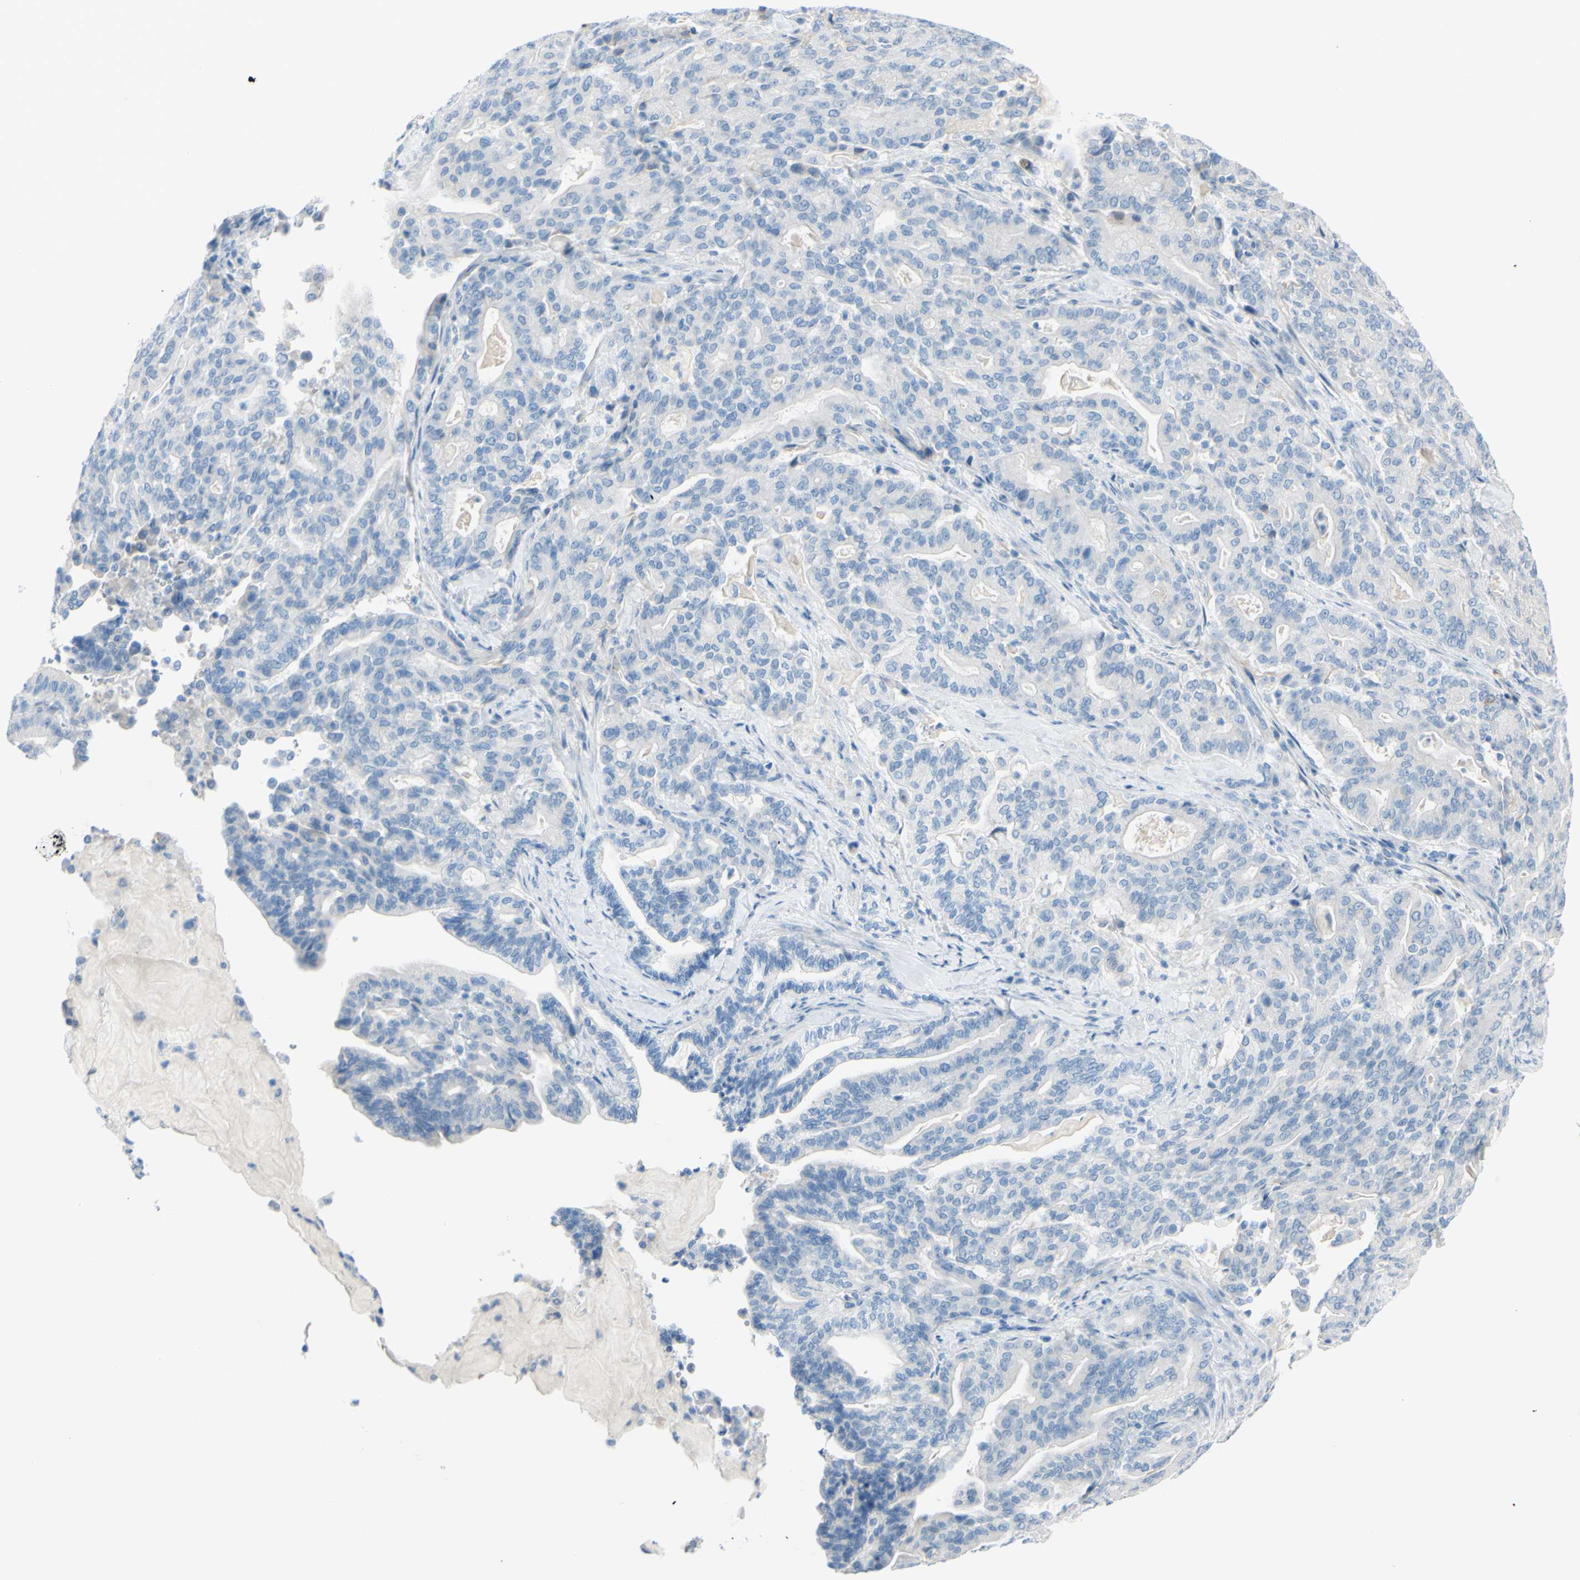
{"staining": {"intensity": "negative", "quantity": "none", "location": "none"}, "tissue": "pancreatic cancer", "cell_type": "Tumor cells", "image_type": "cancer", "snomed": [{"axis": "morphology", "description": "Adenocarcinoma, NOS"}, {"axis": "topography", "description": "Pancreas"}], "caption": "Human adenocarcinoma (pancreatic) stained for a protein using immunohistochemistry (IHC) shows no staining in tumor cells.", "gene": "TFPI2", "patient": {"sex": "male", "age": 63}}